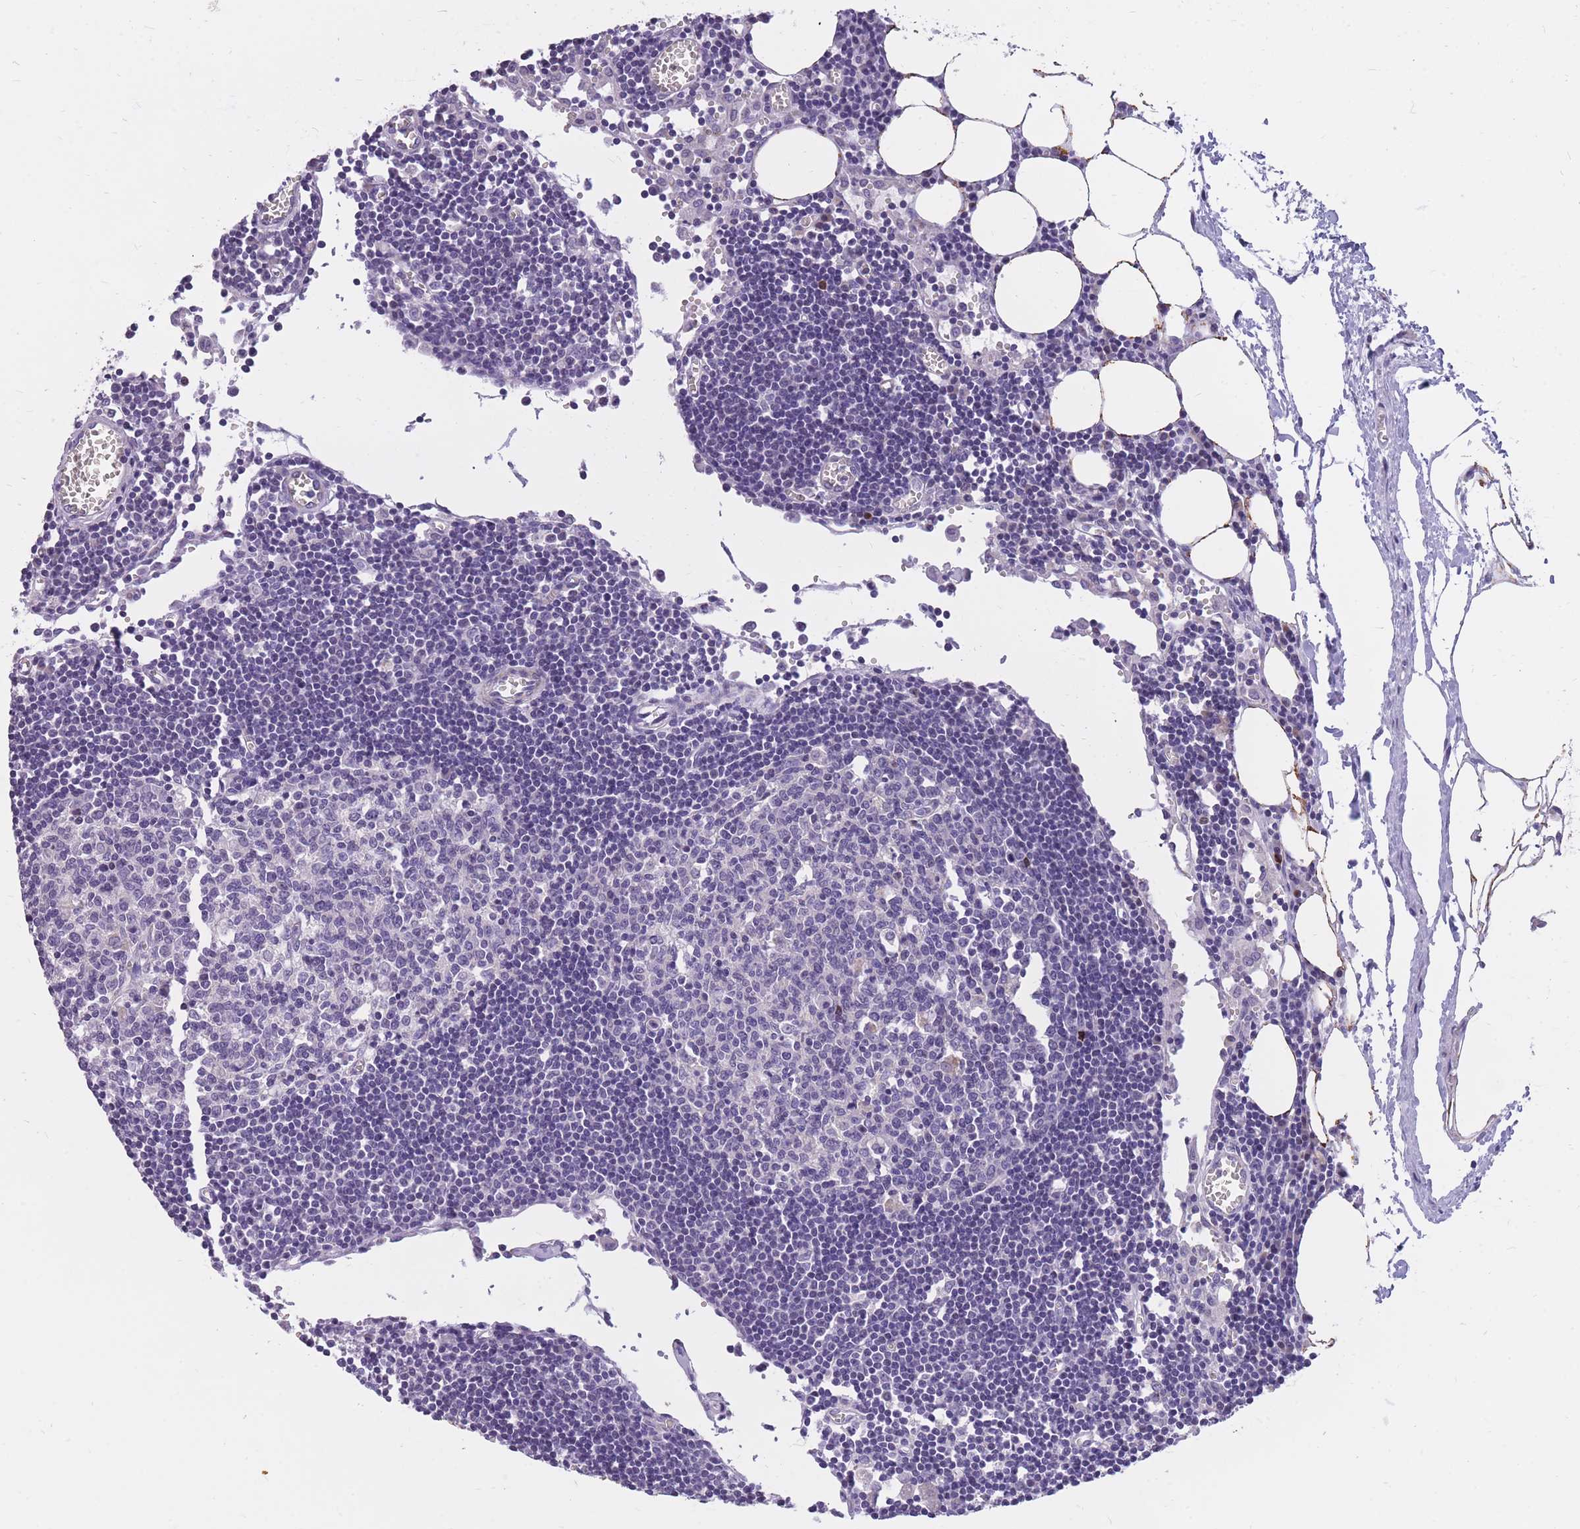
{"staining": {"intensity": "negative", "quantity": "none", "location": "none"}, "tissue": "lymph node", "cell_type": "Germinal center cells", "image_type": "normal", "snomed": [{"axis": "morphology", "description": "Normal tissue, NOS"}, {"axis": "topography", "description": "Lymph node"}], "caption": "Protein analysis of unremarkable lymph node reveals no significant staining in germinal center cells.", "gene": "RNF170", "patient": {"sex": "male", "age": 62}}